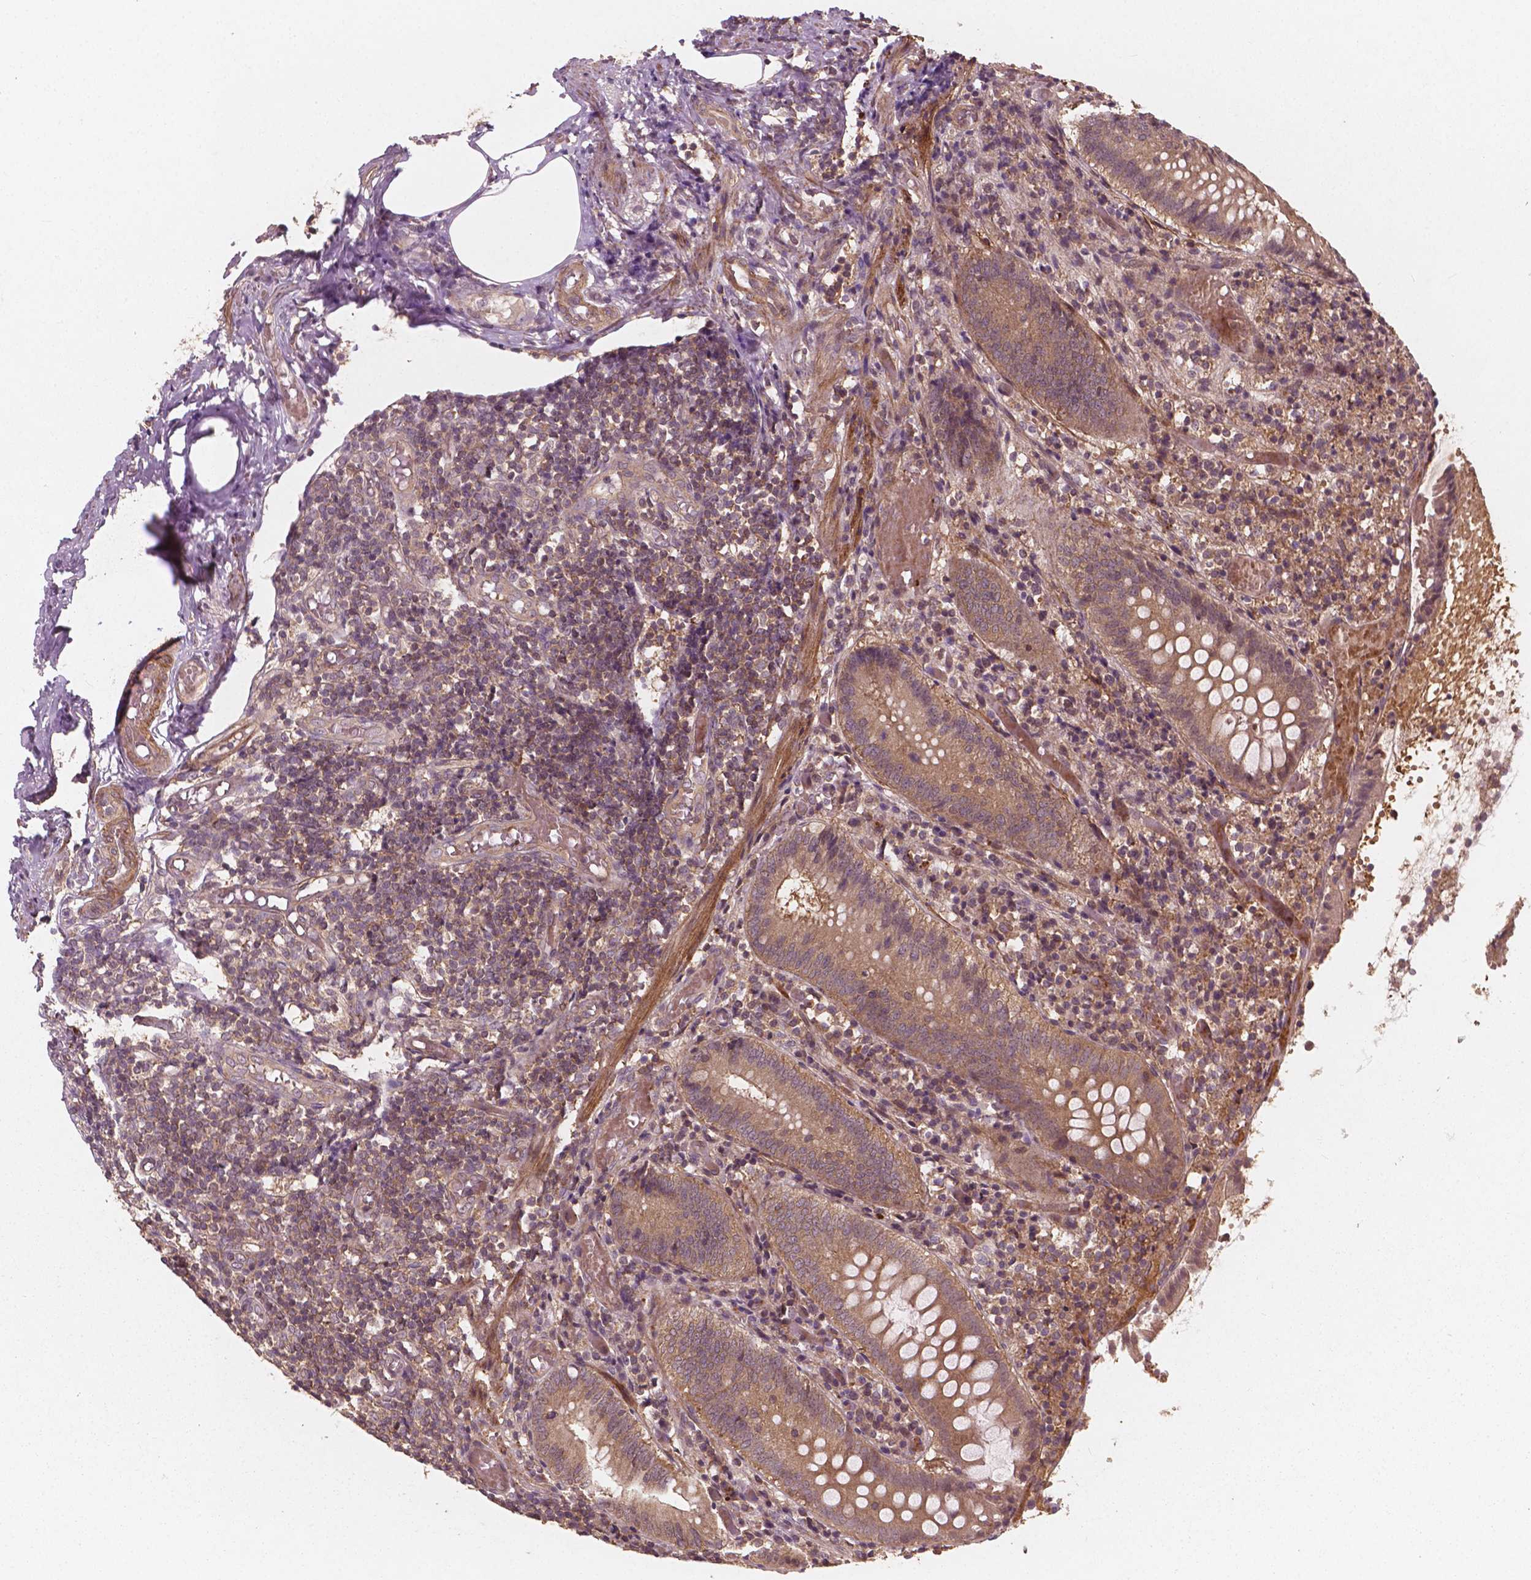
{"staining": {"intensity": "moderate", "quantity": ">75%", "location": "cytoplasmic/membranous"}, "tissue": "appendix", "cell_type": "Glandular cells", "image_type": "normal", "snomed": [{"axis": "morphology", "description": "Normal tissue, NOS"}, {"axis": "topography", "description": "Appendix"}], "caption": "Approximately >75% of glandular cells in benign human appendix exhibit moderate cytoplasmic/membranous protein positivity as visualized by brown immunohistochemical staining.", "gene": "CYFIP1", "patient": {"sex": "female", "age": 32}}